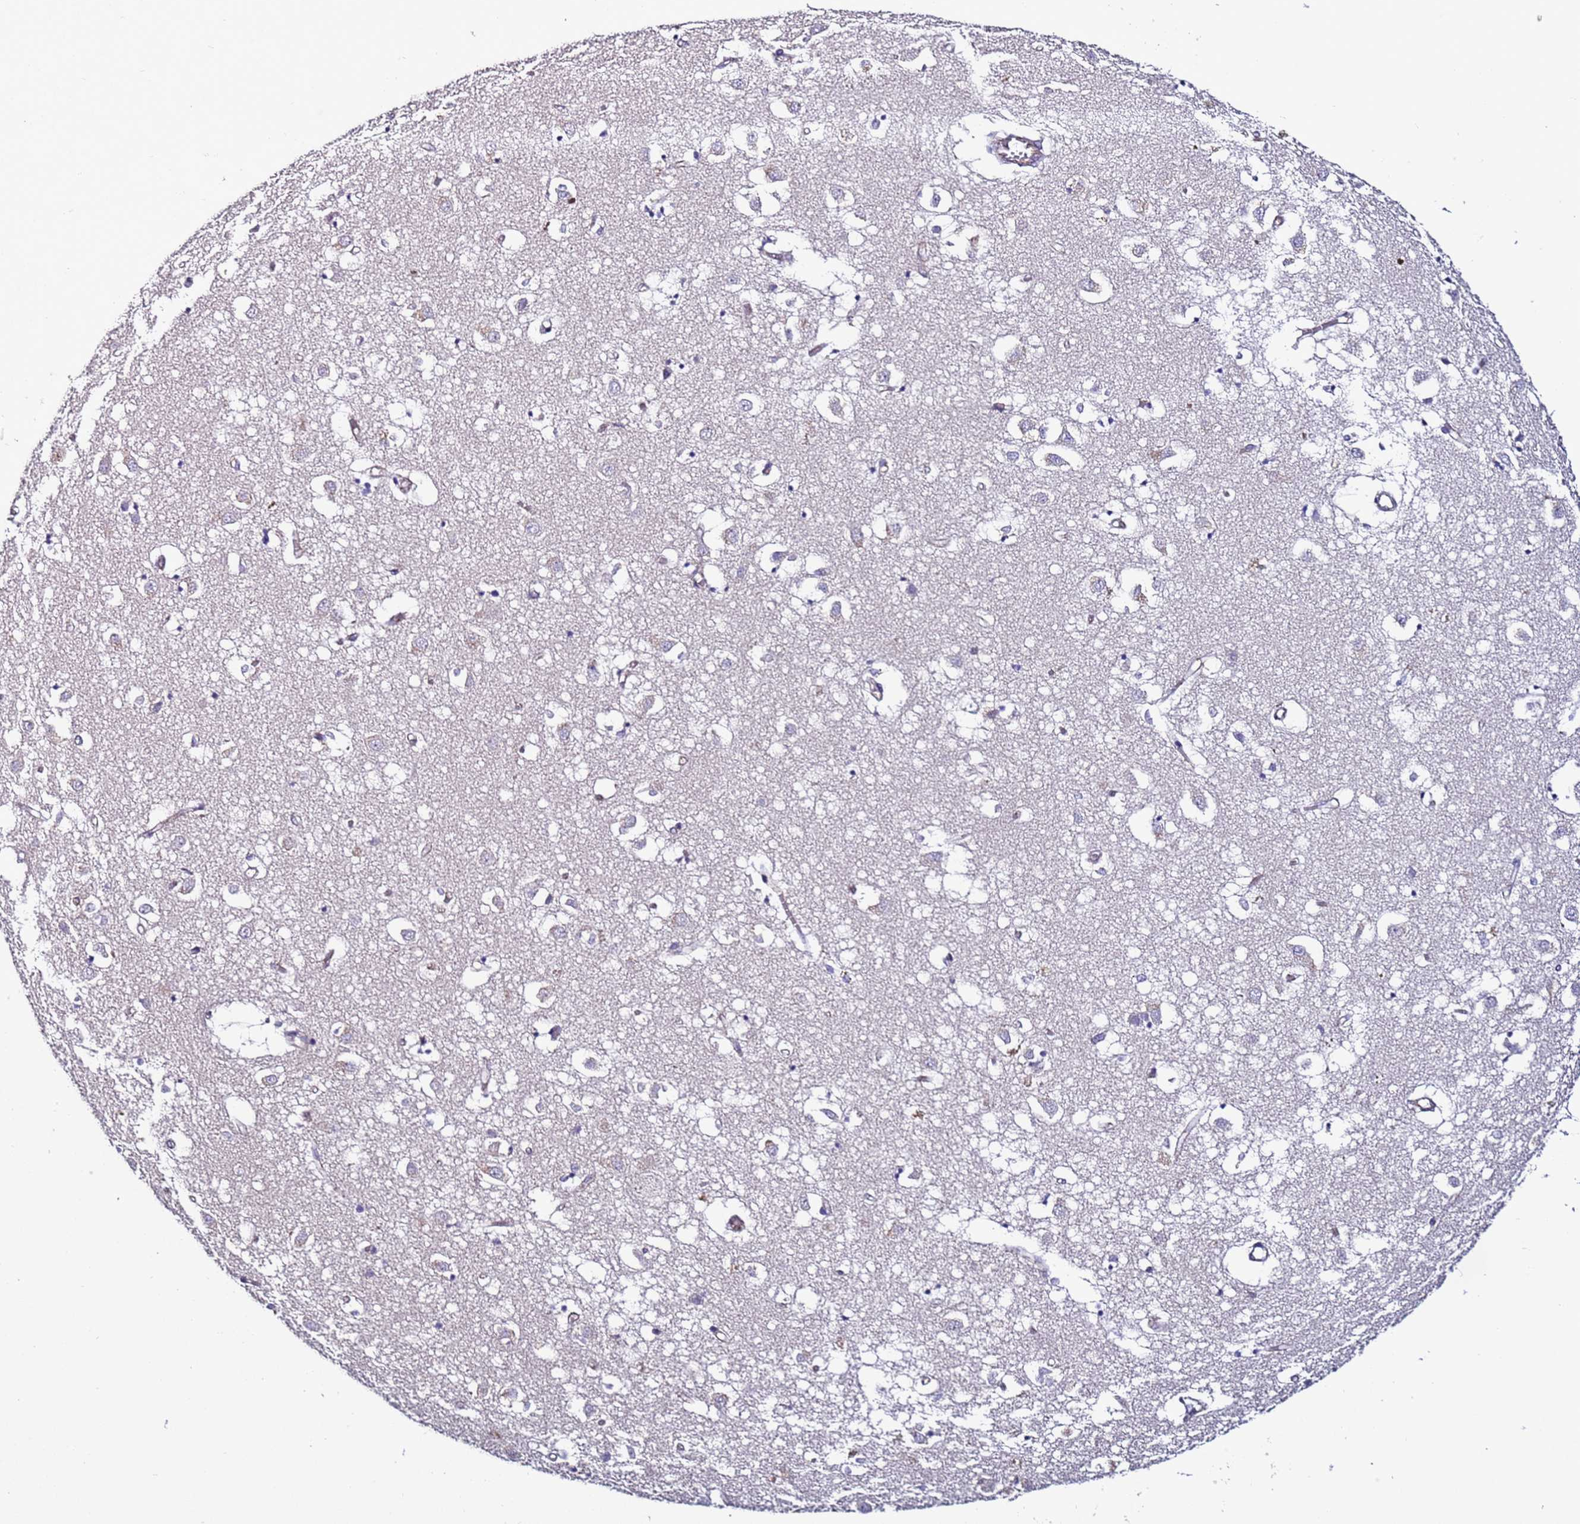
{"staining": {"intensity": "weak", "quantity": "<25%", "location": "cytoplasmic/membranous"}, "tissue": "caudate", "cell_type": "Glial cells", "image_type": "normal", "snomed": [{"axis": "morphology", "description": "Normal tissue, NOS"}, {"axis": "topography", "description": "Lateral ventricle wall"}], "caption": "There is no significant expression in glial cells of caudate. The staining is performed using DAB brown chromogen with nuclei counter-stained in using hematoxylin.", "gene": "TENM3", "patient": {"sex": "male", "age": 70}}